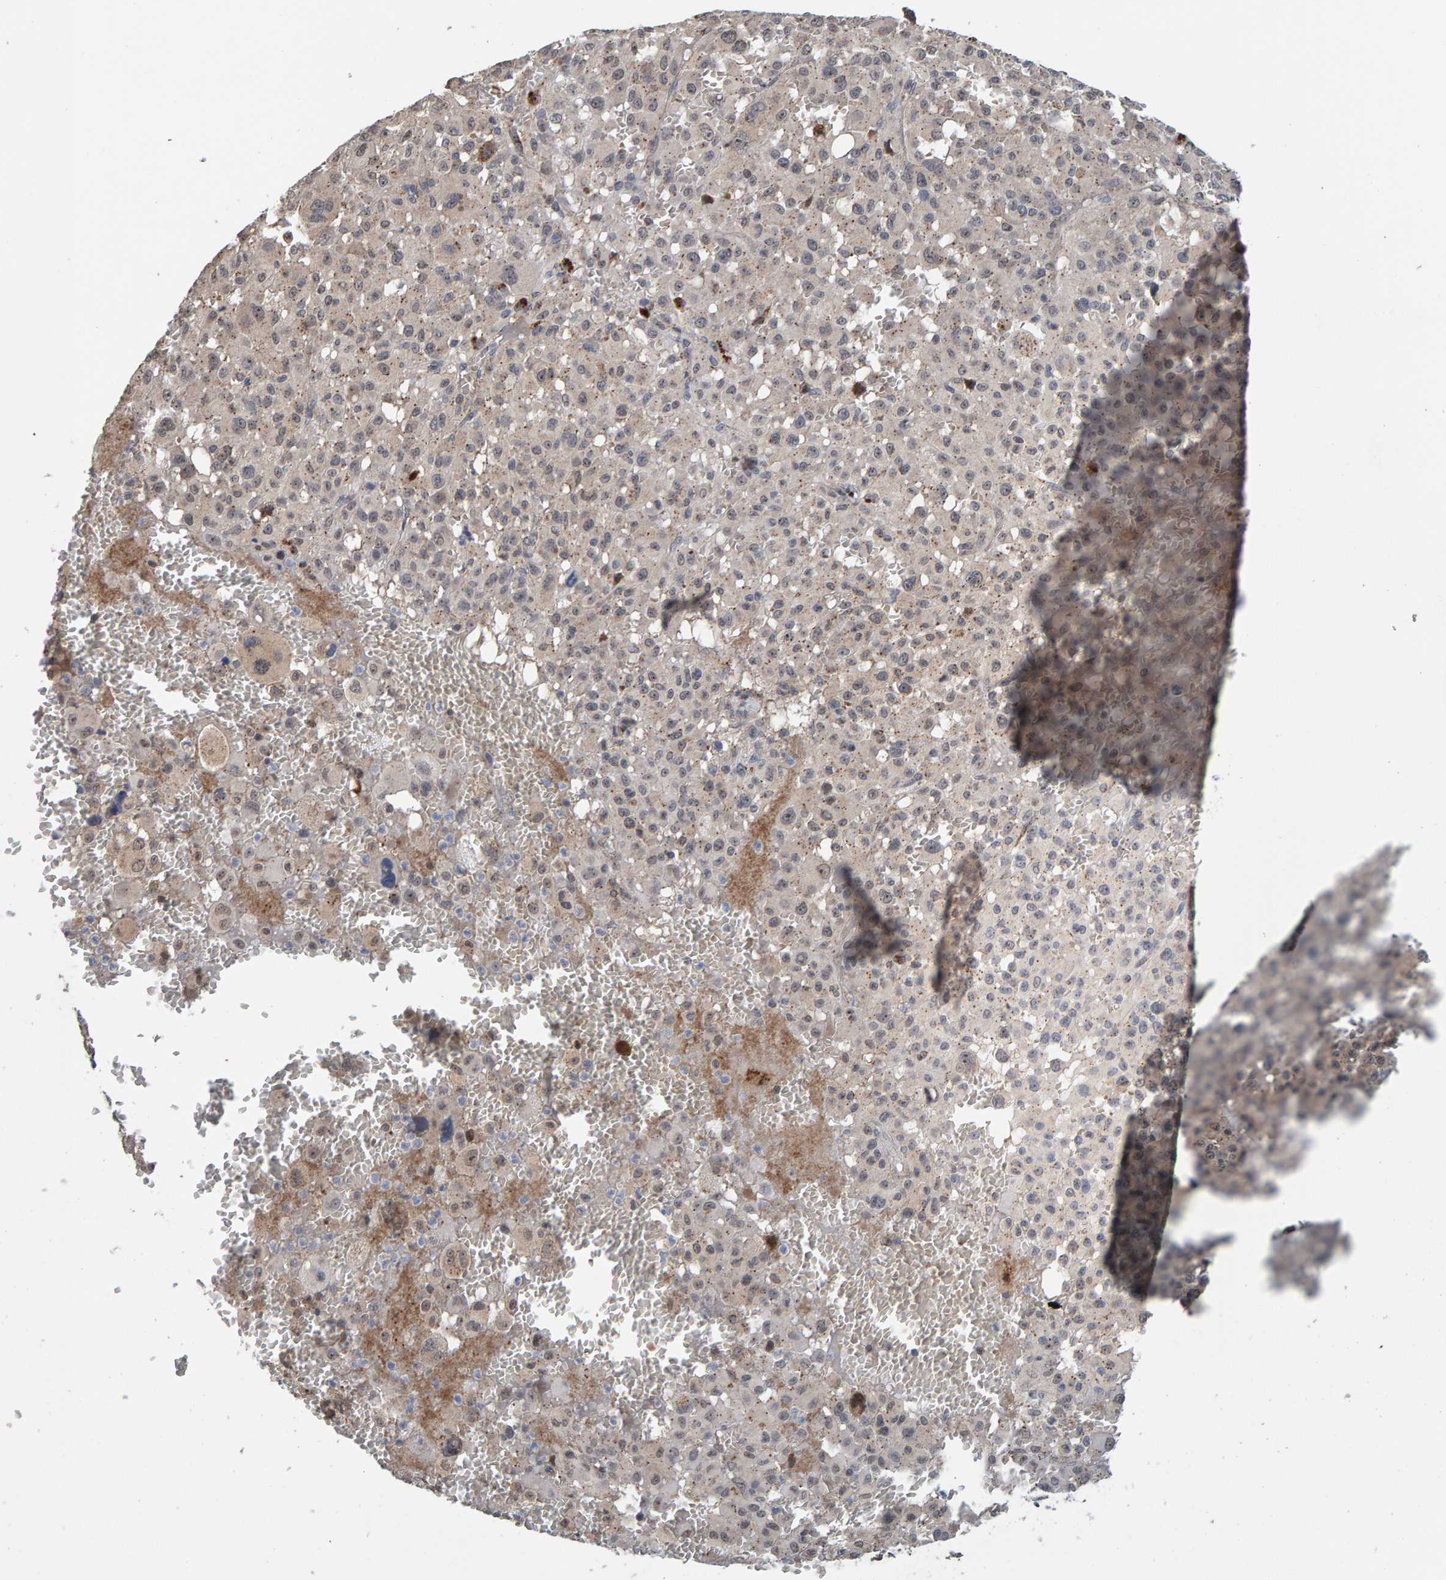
{"staining": {"intensity": "weak", "quantity": "<25%", "location": "cytoplasmic/membranous"}, "tissue": "melanoma", "cell_type": "Tumor cells", "image_type": "cancer", "snomed": [{"axis": "morphology", "description": "Malignant melanoma, Metastatic site"}, {"axis": "topography", "description": "Skin"}], "caption": "DAB immunohistochemical staining of malignant melanoma (metastatic site) reveals no significant positivity in tumor cells.", "gene": "CCDC25", "patient": {"sex": "female", "age": 74}}